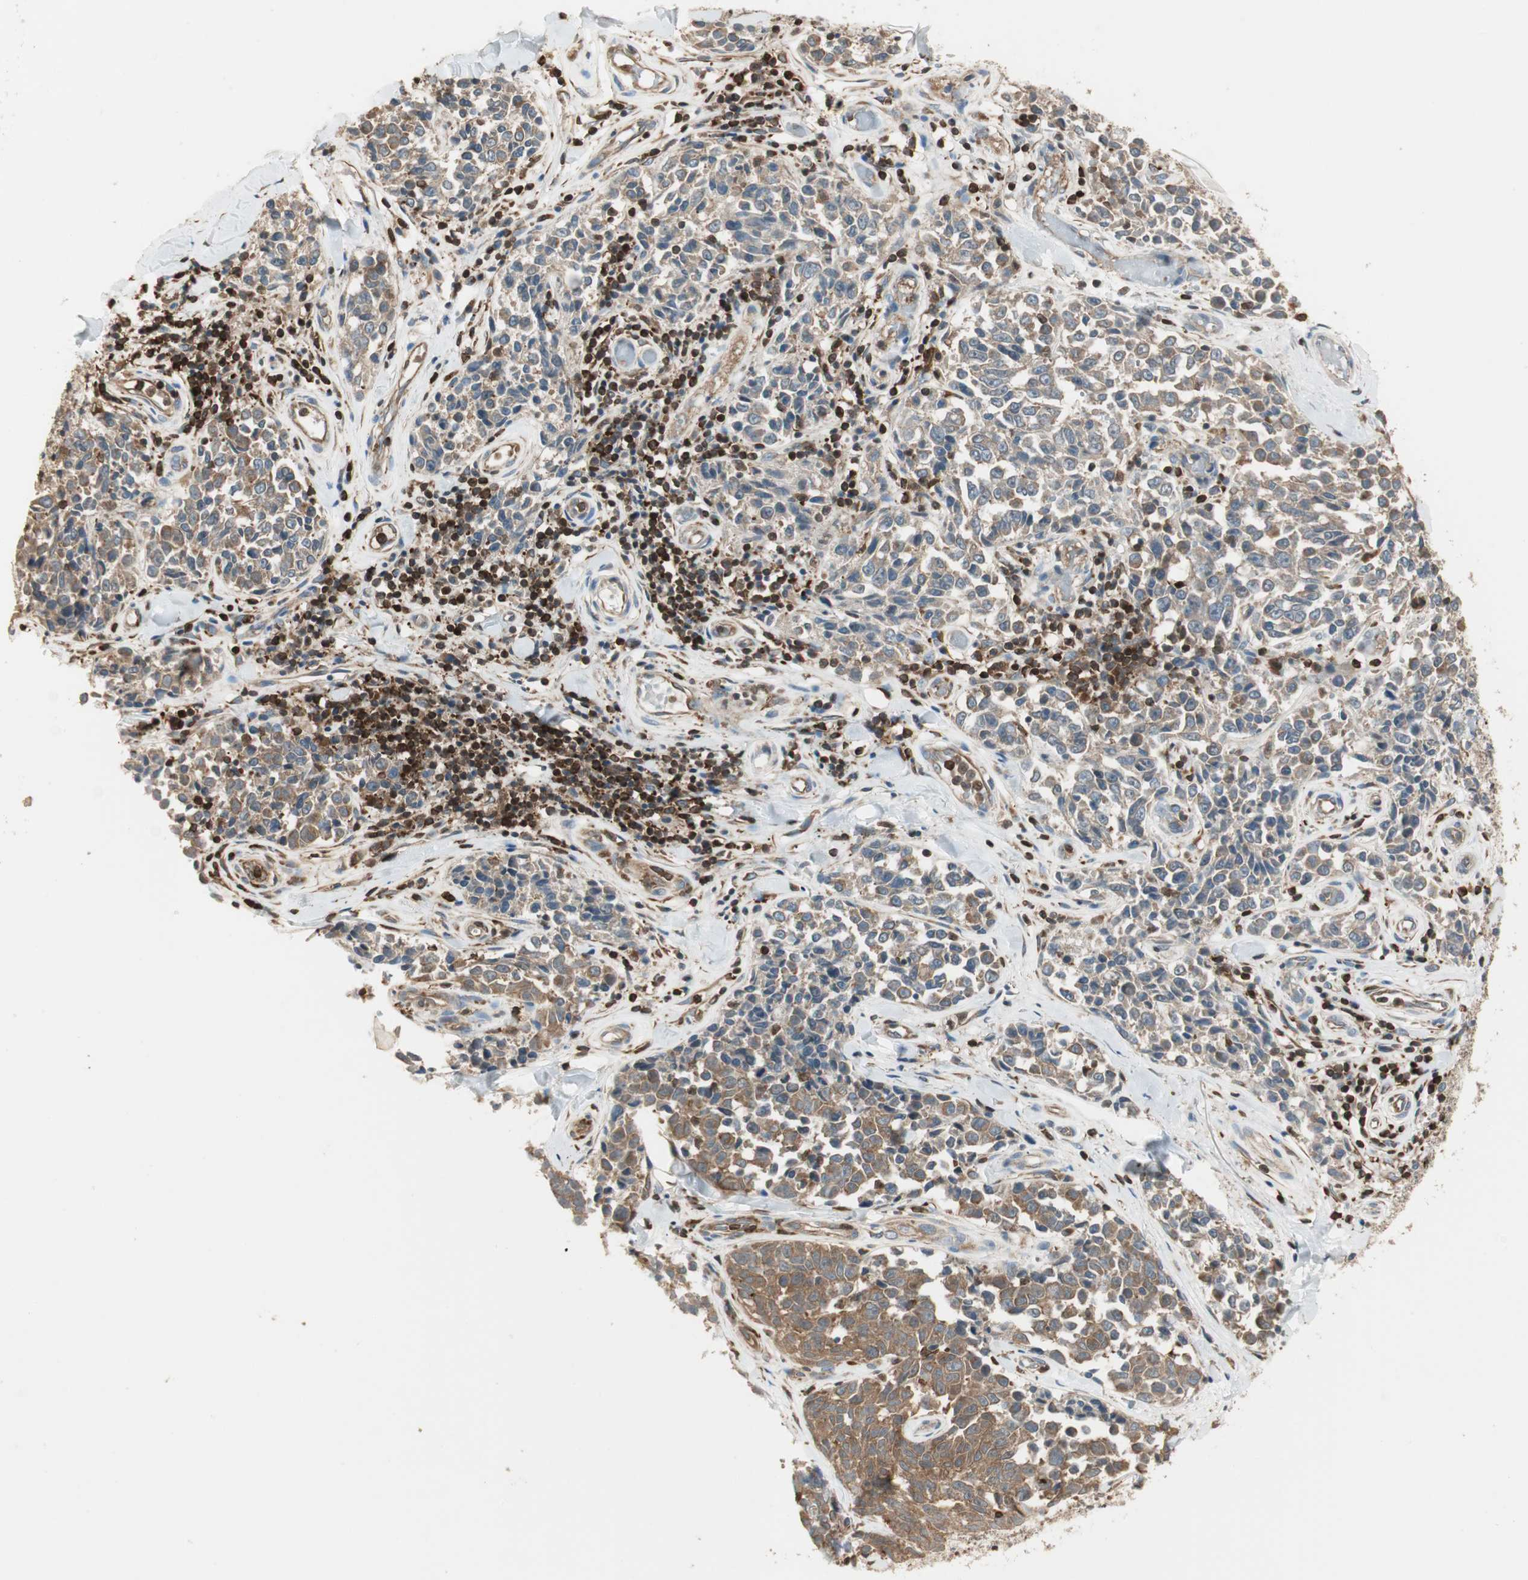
{"staining": {"intensity": "moderate", "quantity": "<25%", "location": "cytoplasmic/membranous"}, "tissue": "melanoma", "cell_type": "Tumor cells", "image_type": "cancer", "snomed": [{"axis": "morphology", "description": "Malignant melanoma, NOS"}, {"axis": "topography", "description": "Skin"}], "caption": "Immunohistochemistry (IHC) micrograph of human malignant melanoma stained for a protein (brown), which exhibits low levels of moderate cytoplasmic/membranous expression in approximately <25% of tumor cells.", "gene": "CRLF3", "patient": {"sex": "female", "age": 64}}